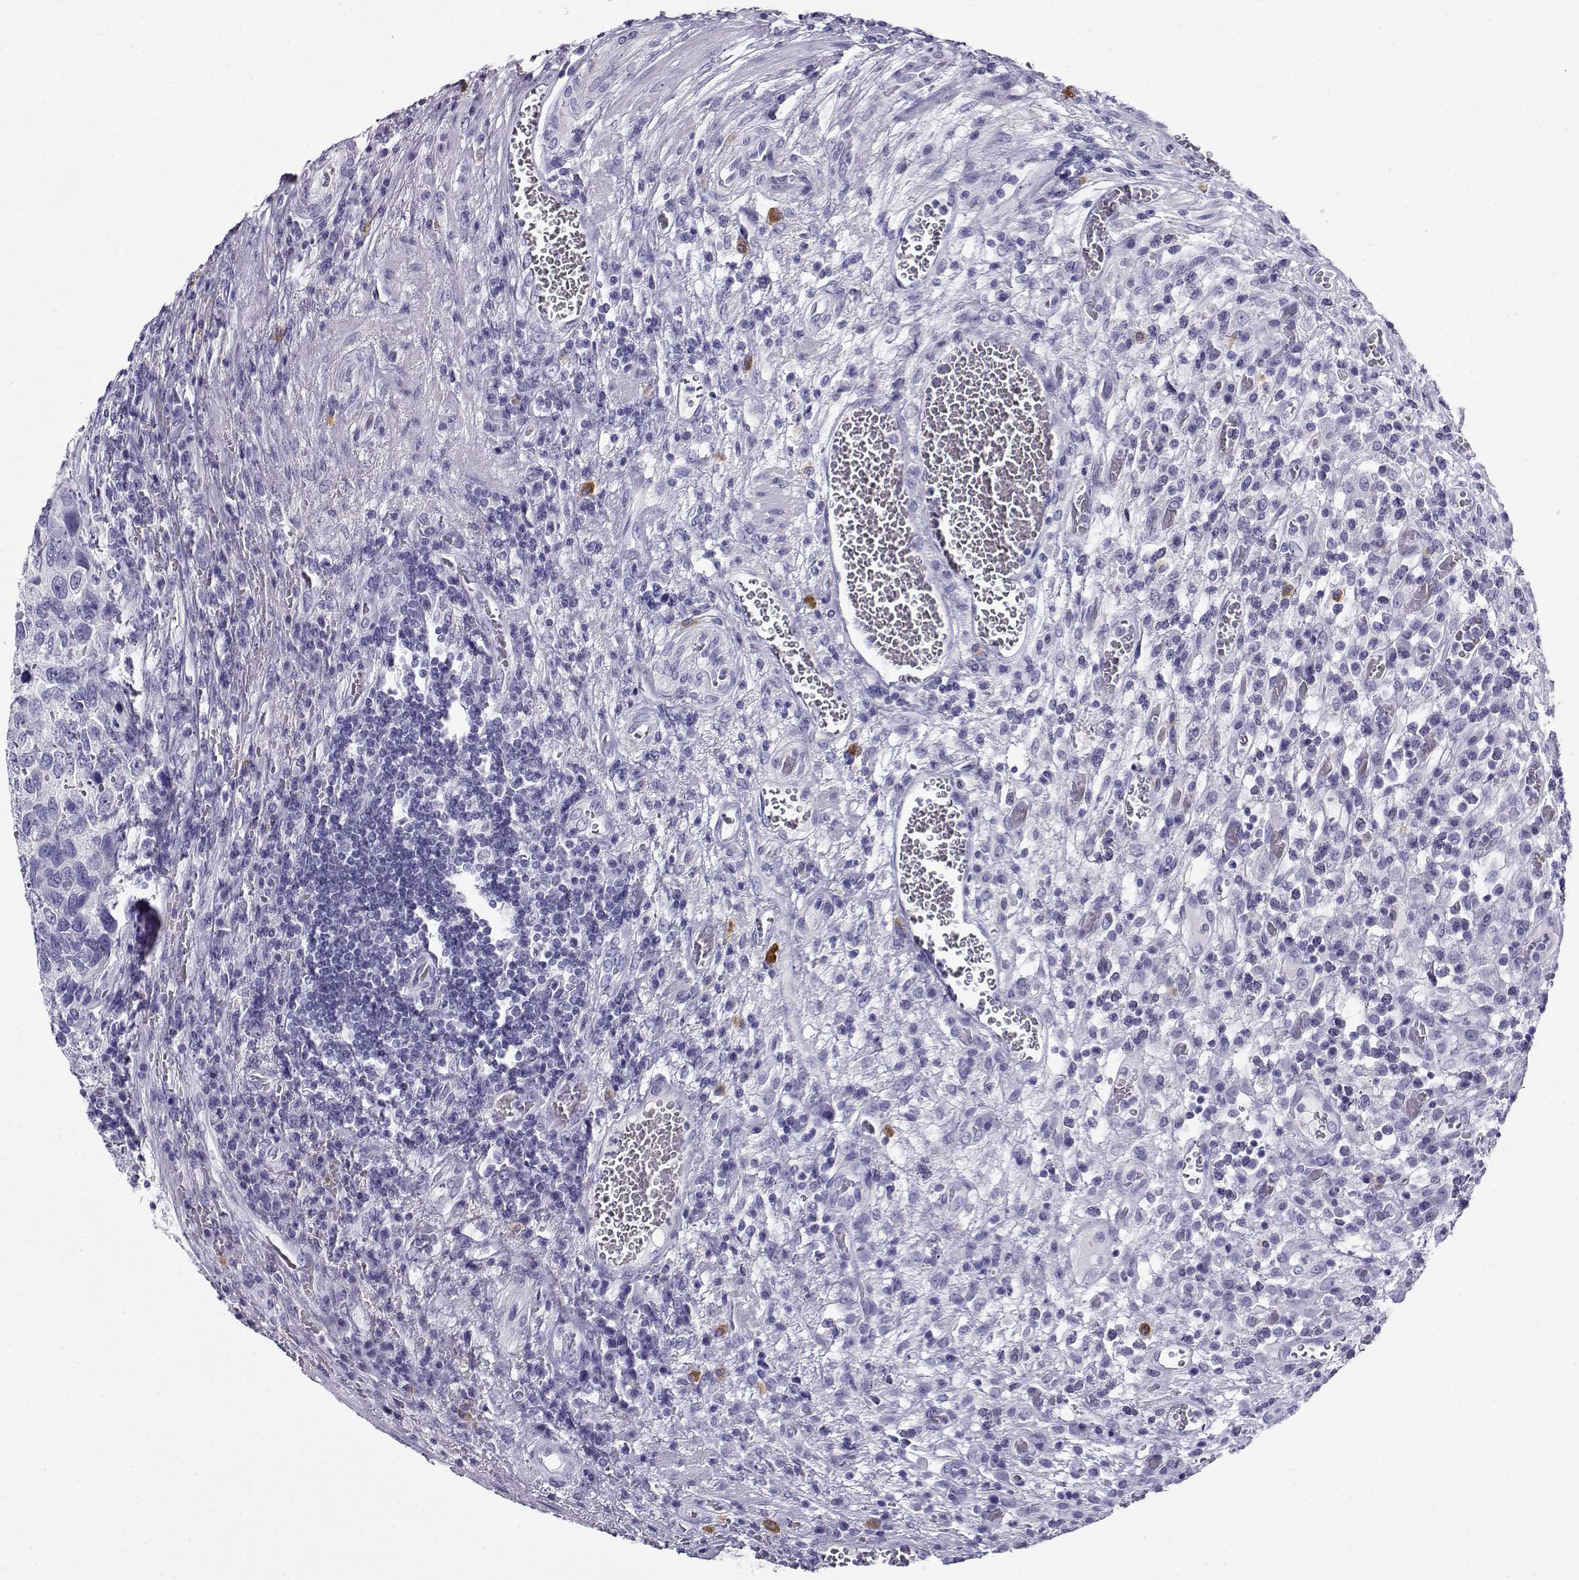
{"staining": {"intensity": "negative", "quantity": "none", "location": "none"}, "tissue": "urothelial cancer", "cell_type": "Tumor cells", "image_type": "cancer", "snomed": [{"axis": "morphology", "description": "Urothelial carcinoma, High grade"}, {"axis": "topography", "description": "Urinary bladder"}], "caption": "This is an immunohistochemistry image of urothelial cancer. There is no staining in tumor cells.", "gene": "CABS1", "patient": {"sex": "male", "age": 60}}